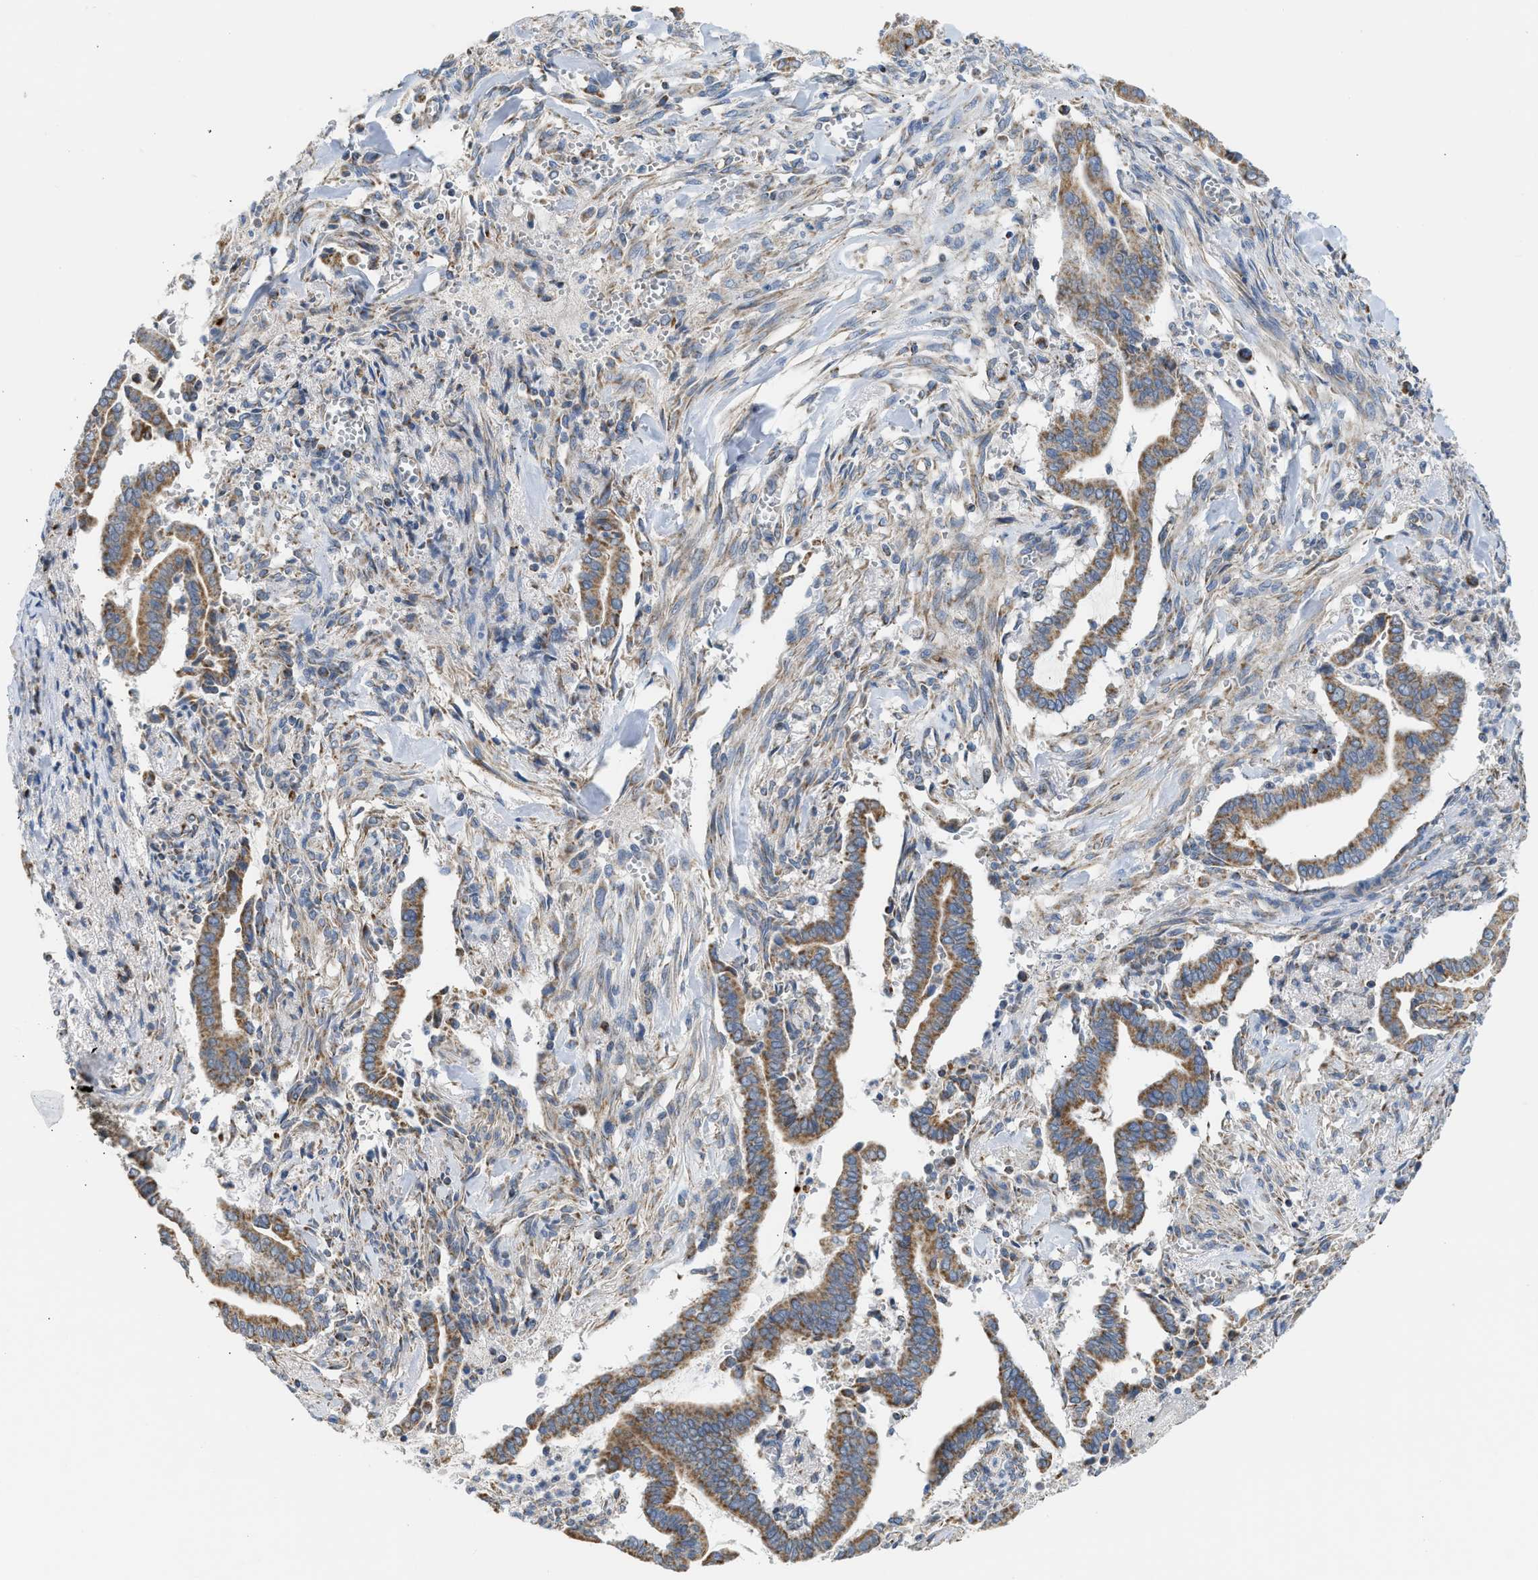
{"staining": {"intensity": "moderate", "quantity": ">75%", "location": "cytoplasmic/membranous"}, "tissue": "cervical cancer", "cell_type": "Tumor cells", "image_type": "cancer", "snomed": [{"axis": "morphology", "description": "Adenocarcinoma, NOS"}, {"axis": "topography", "description": "Cervix"}], "caption": "Protein staining shows moderate cytoplasmic/membranous staining in approximately >75% of tumor cells in adenocarcinoma (cervical). Ihc stains the protein in brown and the nuclei are stained blue.", "gene": "GOT2", "patient": {"sex": "female", "age": 44}}